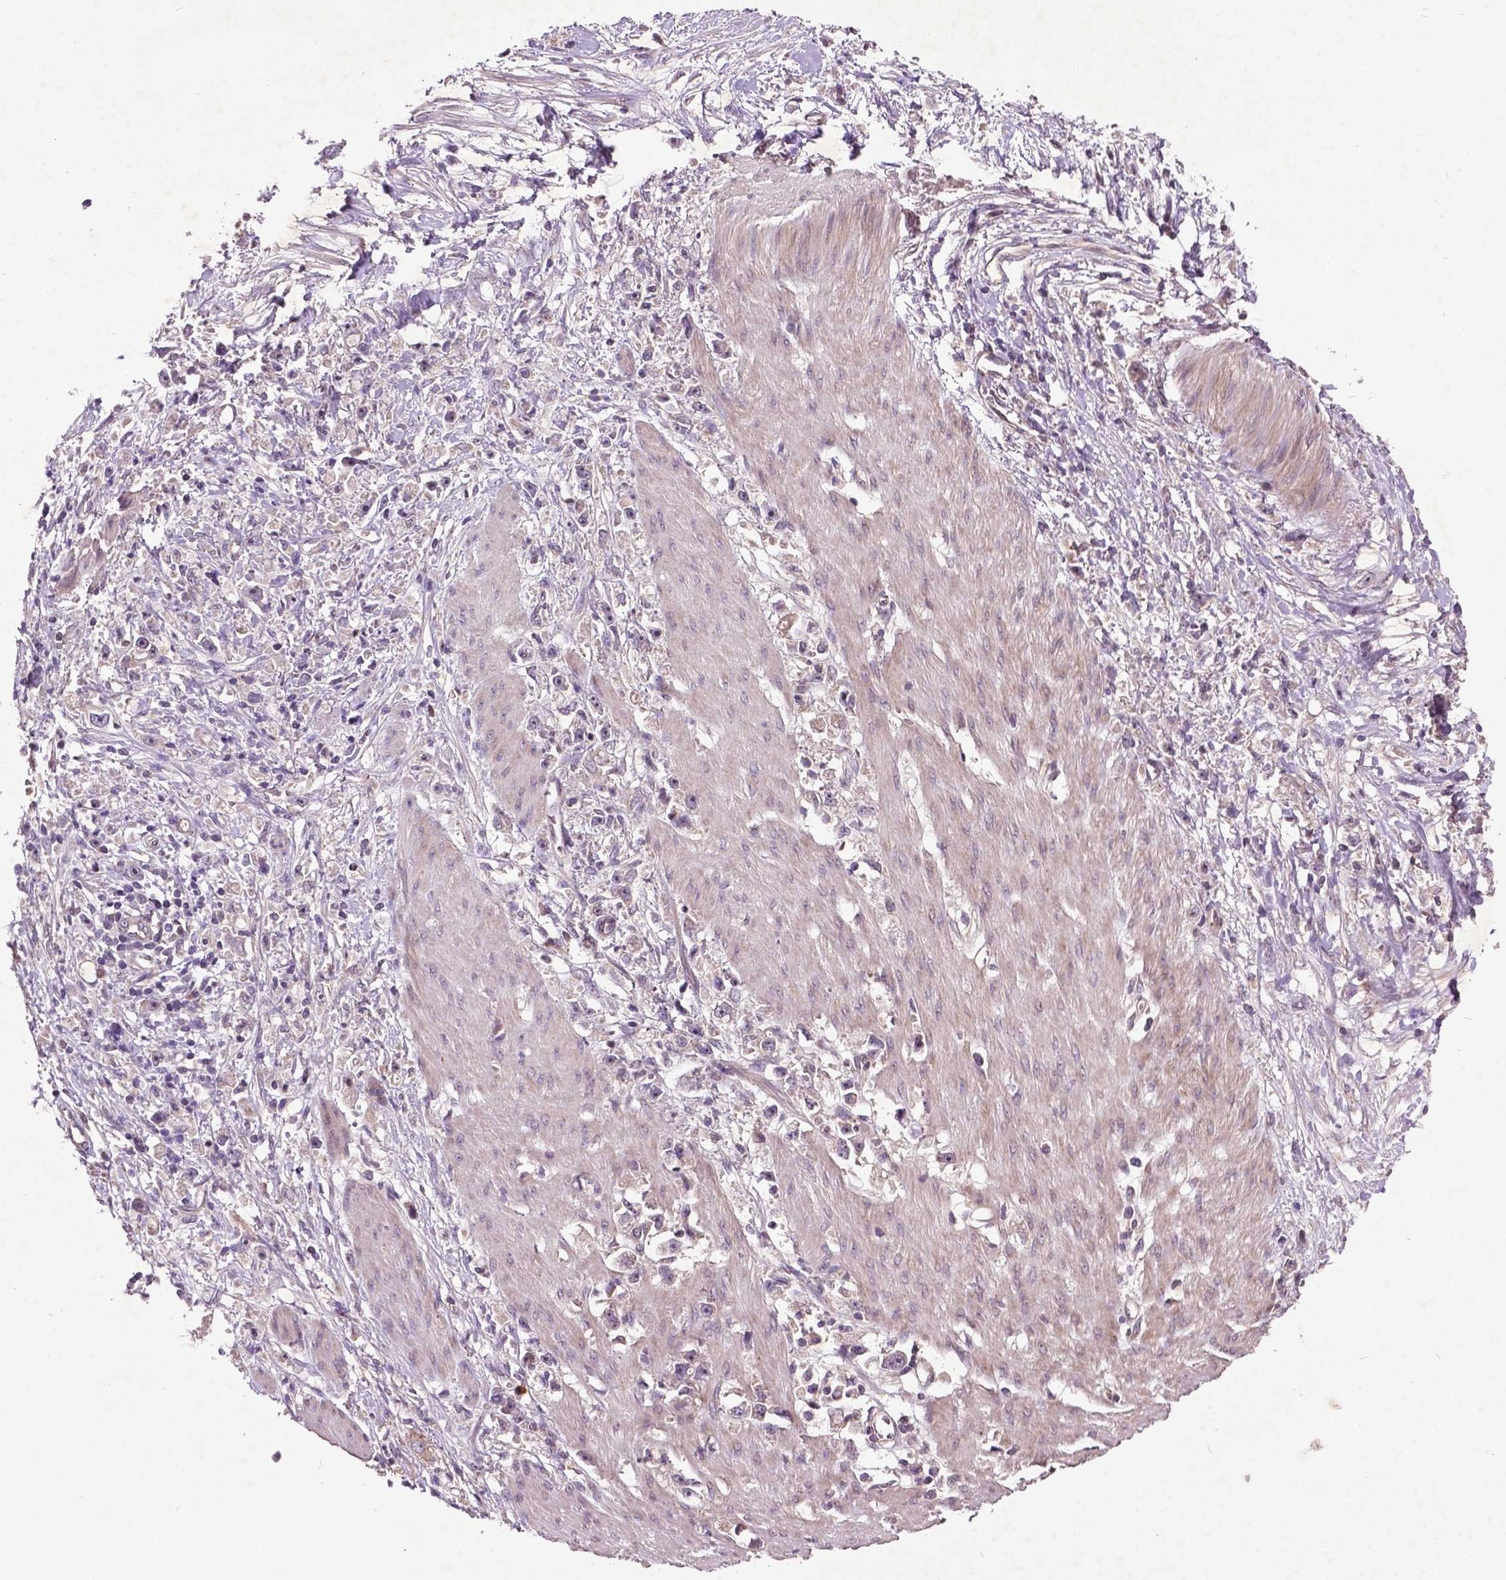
{"staining": {"intensity": "negative", "quantity": "none", "location": "none"}, "tissue": "stomach cancer", "cell_type": "Tumor cells", "image_type": "cancer", "snomed": [{"axis": "morphology", "description": "Adenocarcinoma, NOS"}, {"axis": "topography", "description": "Stomach"}], "caption": "Adenocarcinoma (stomach) stained for a protein using IHC shows no positivity tumor cells.", "gene": "AP1S3", "patient": {"sex": "female", "age": 59}}